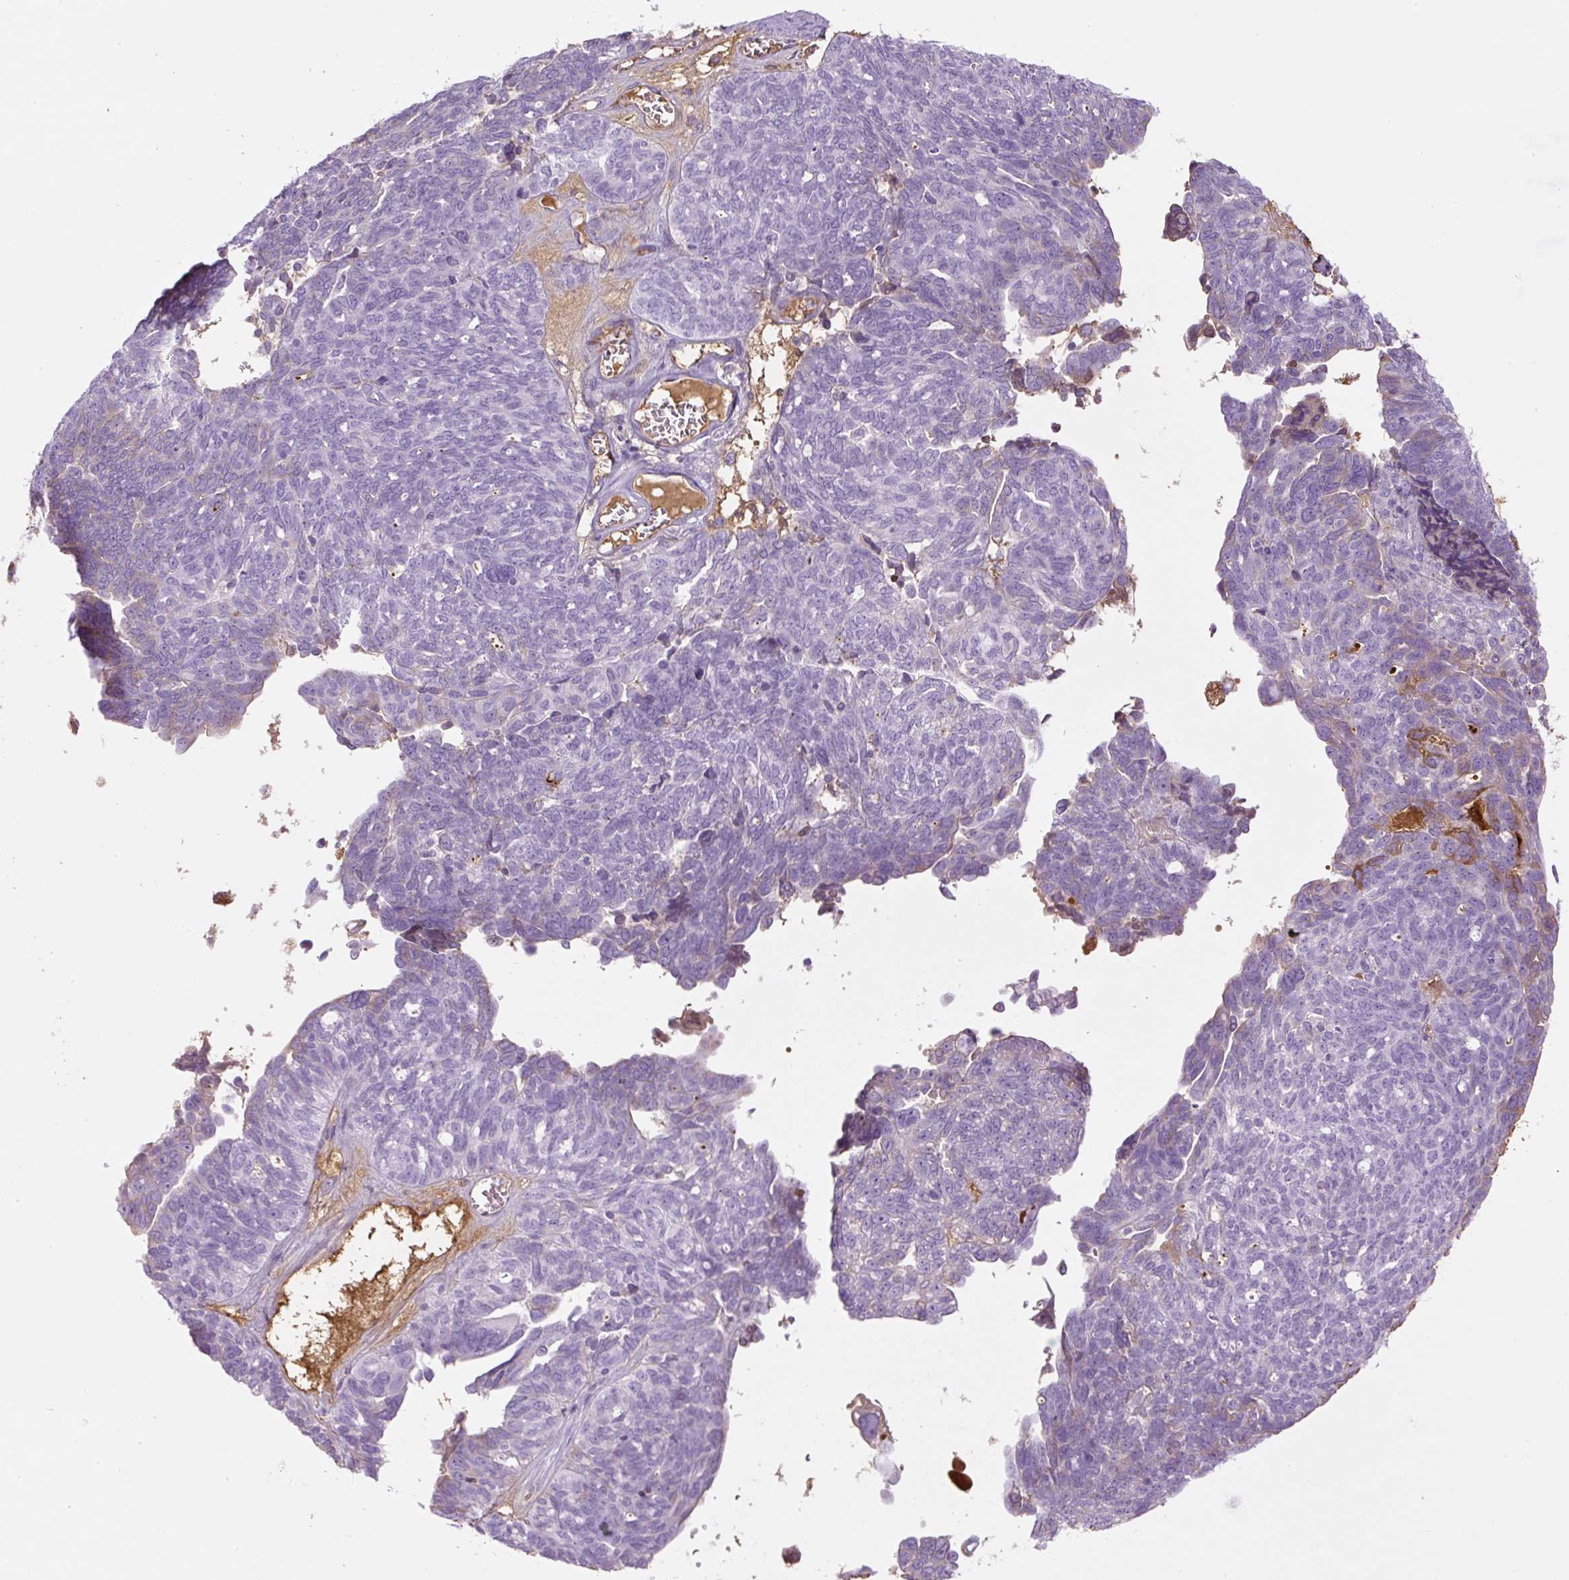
{"staining": {"intensity": "negative", "quantity": "none", "location": "none"}, "tissue": "ovarian cancer", "cell_type": "Tumor cells", "image_type": "cancer", "snomed": [{"axis": "morphology", "description": "Cystadenocarcinoma, serous, NOS"}, {"axis": "topography", "description": "Ovary"}], "caption": "This is an immunohistochemistry micrograph of human serous cystadenocarcinoma (ovarian). There is no staining in tumor cells.", "gene": "APOA1", "patient": {"sex": "female", "age": 79}}